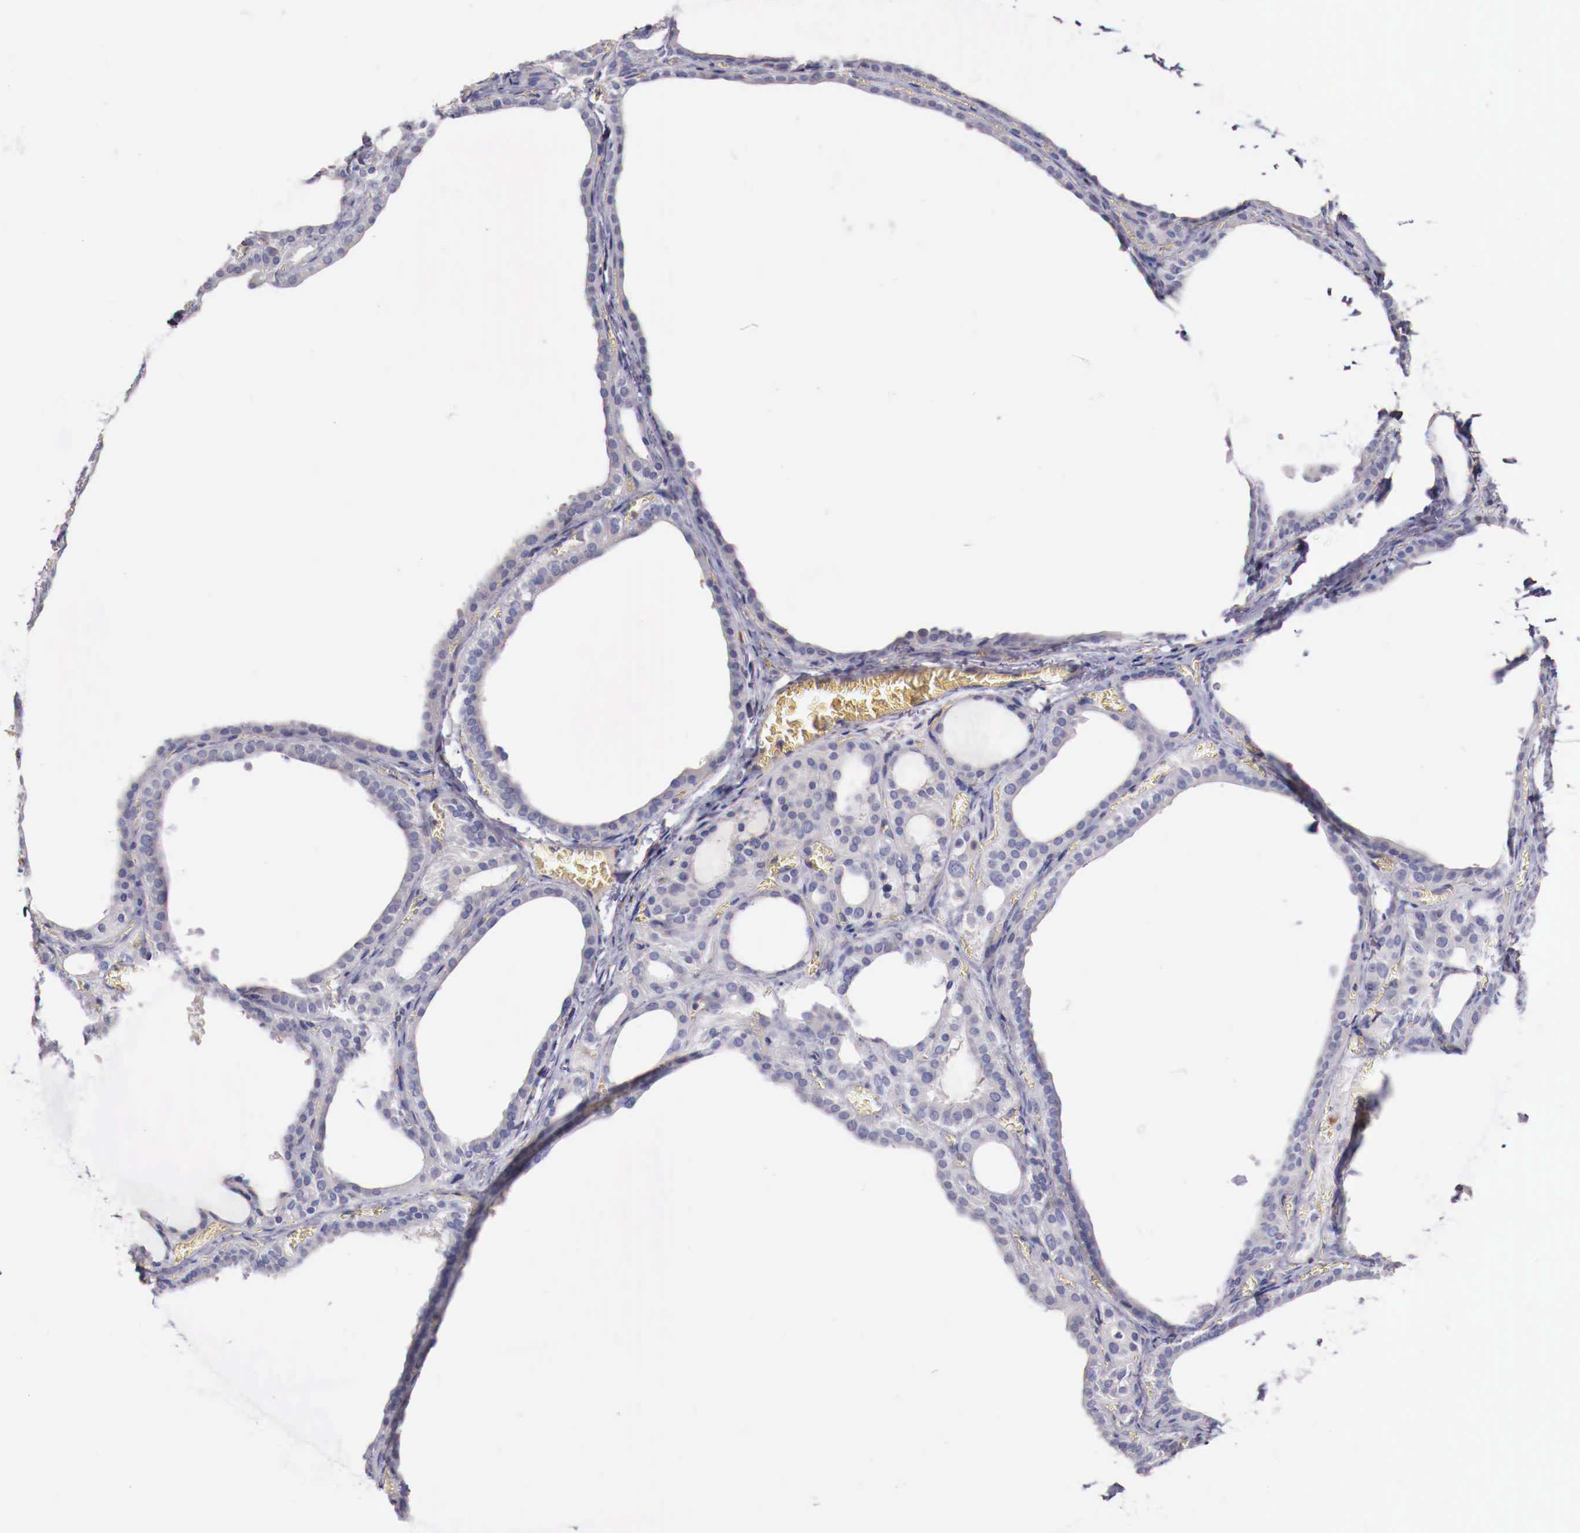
{"staining": {"intensity": "negative", "quantity": "none", "location": "none"}, "tissue": "thyroid gland", "cell_type": "Glandular cells", "image_type": "normal", "snomed": [{"axis": "morphology", "description": "Normal tissue, NOS"}, {"axis": "topography", "description": "Thyroid gland"}], "caption": "IHC of normal human thyroid gland displays no expression in glandular cells. Brightfield microscopy of immunohistochemistry (IHC) stained with DAB (3,3'-diaminobenzidine) (brown) and hematoxylin (blue), captured at high magnification.", "gene": "PITPNA", "patient": {"sex": "female", "age": 55}}